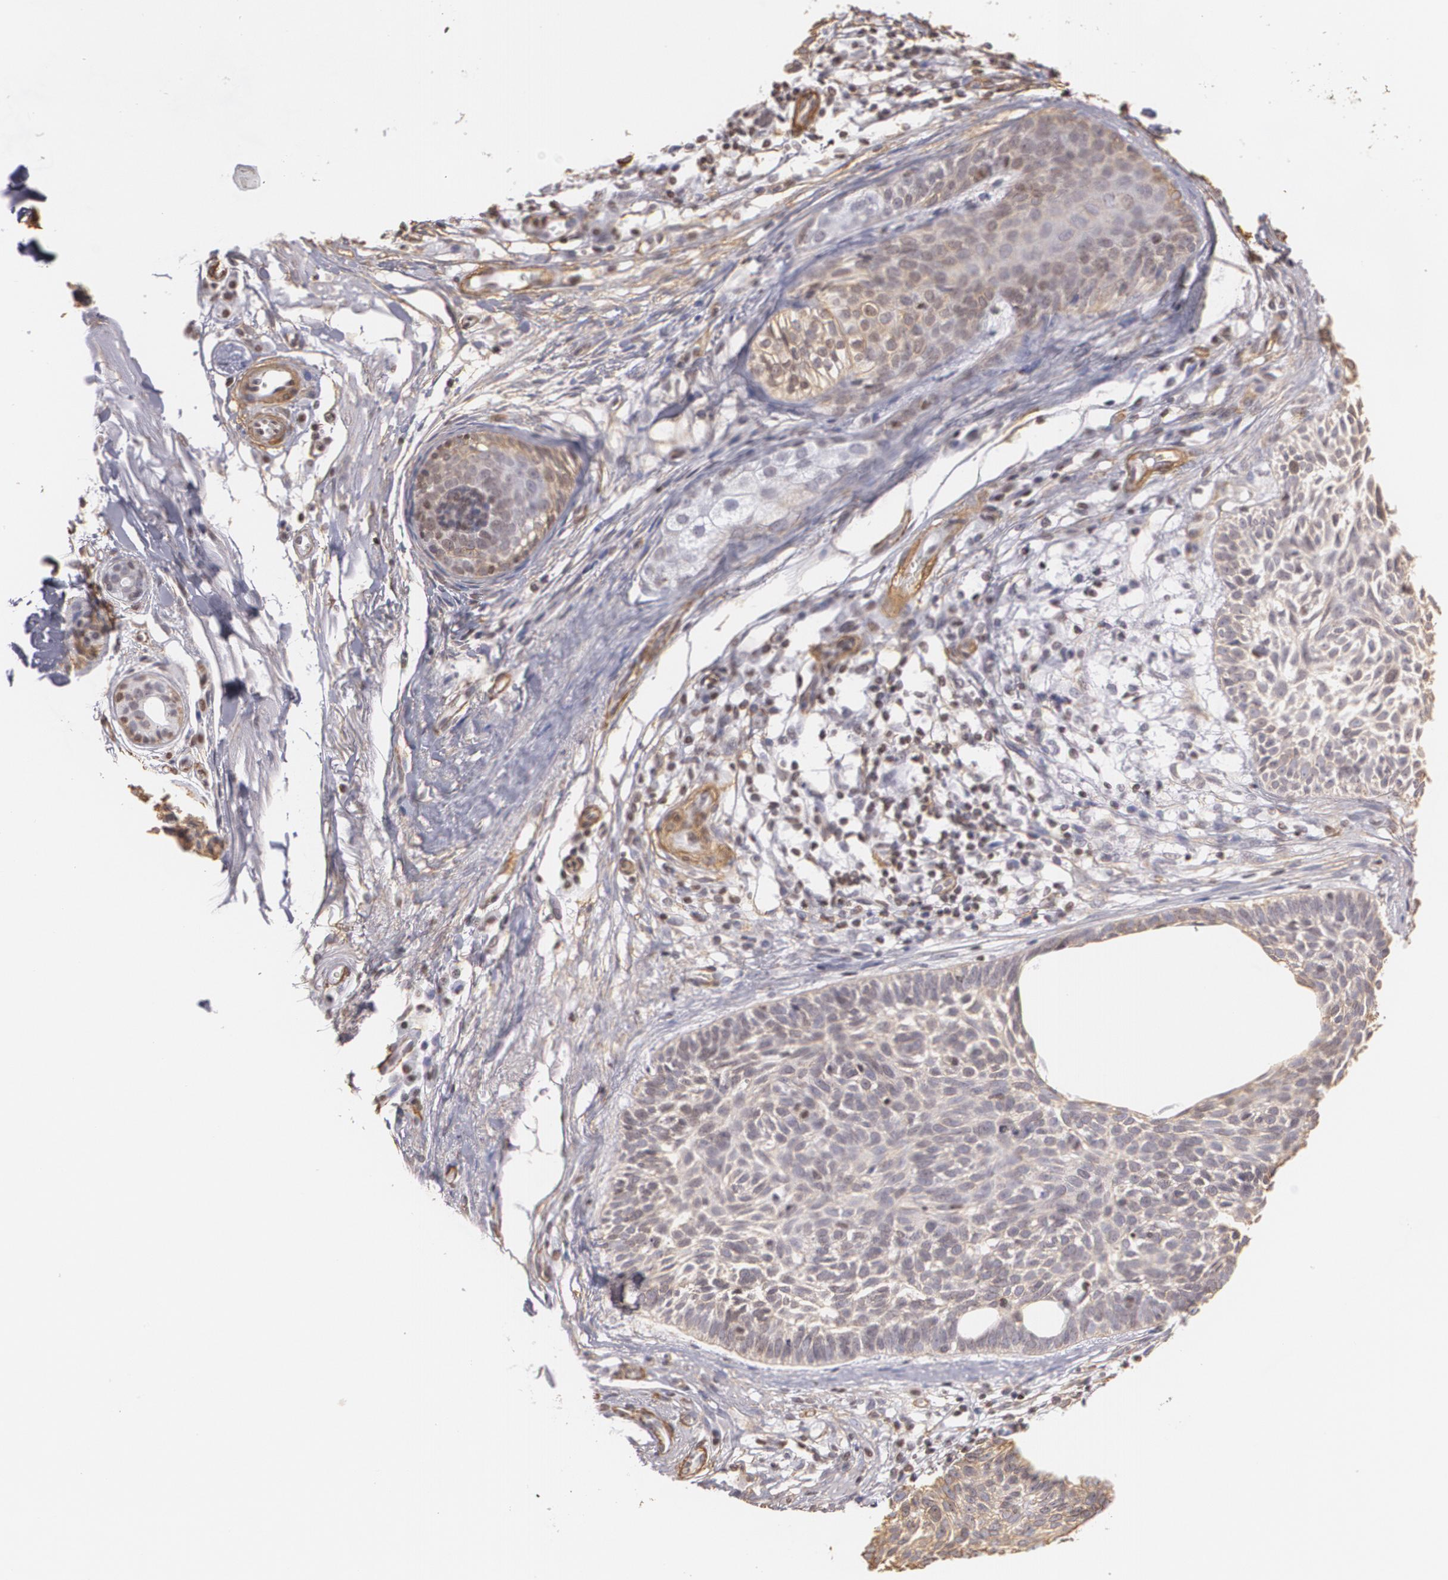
{"staining": {"intensity": "weak", "quantity": "25%-75%", "location": "cytoplasmic/membranous"}, "tissue": "skin cancer", "cell_type": "Tumor cells", "image_type": "cancer", "snomed": [{"axis": "morphology", "description": "Basal cell carcinoma"}, {"axis": "topography", "description": "Skin"}], "caption": "DAB immunohistochemical staining of human skin cancer exhibits weak cytoplasmic/membranous protein staining in about 25%-75% of tumor cells. The staining was performed using DAB to visualize the protein expression in brown, while the nuclei were stained in blue with hematoxylin (Magnification: 20x).", "gene": "VAMP1", "patient": {"sex": "male", "age": 74}}